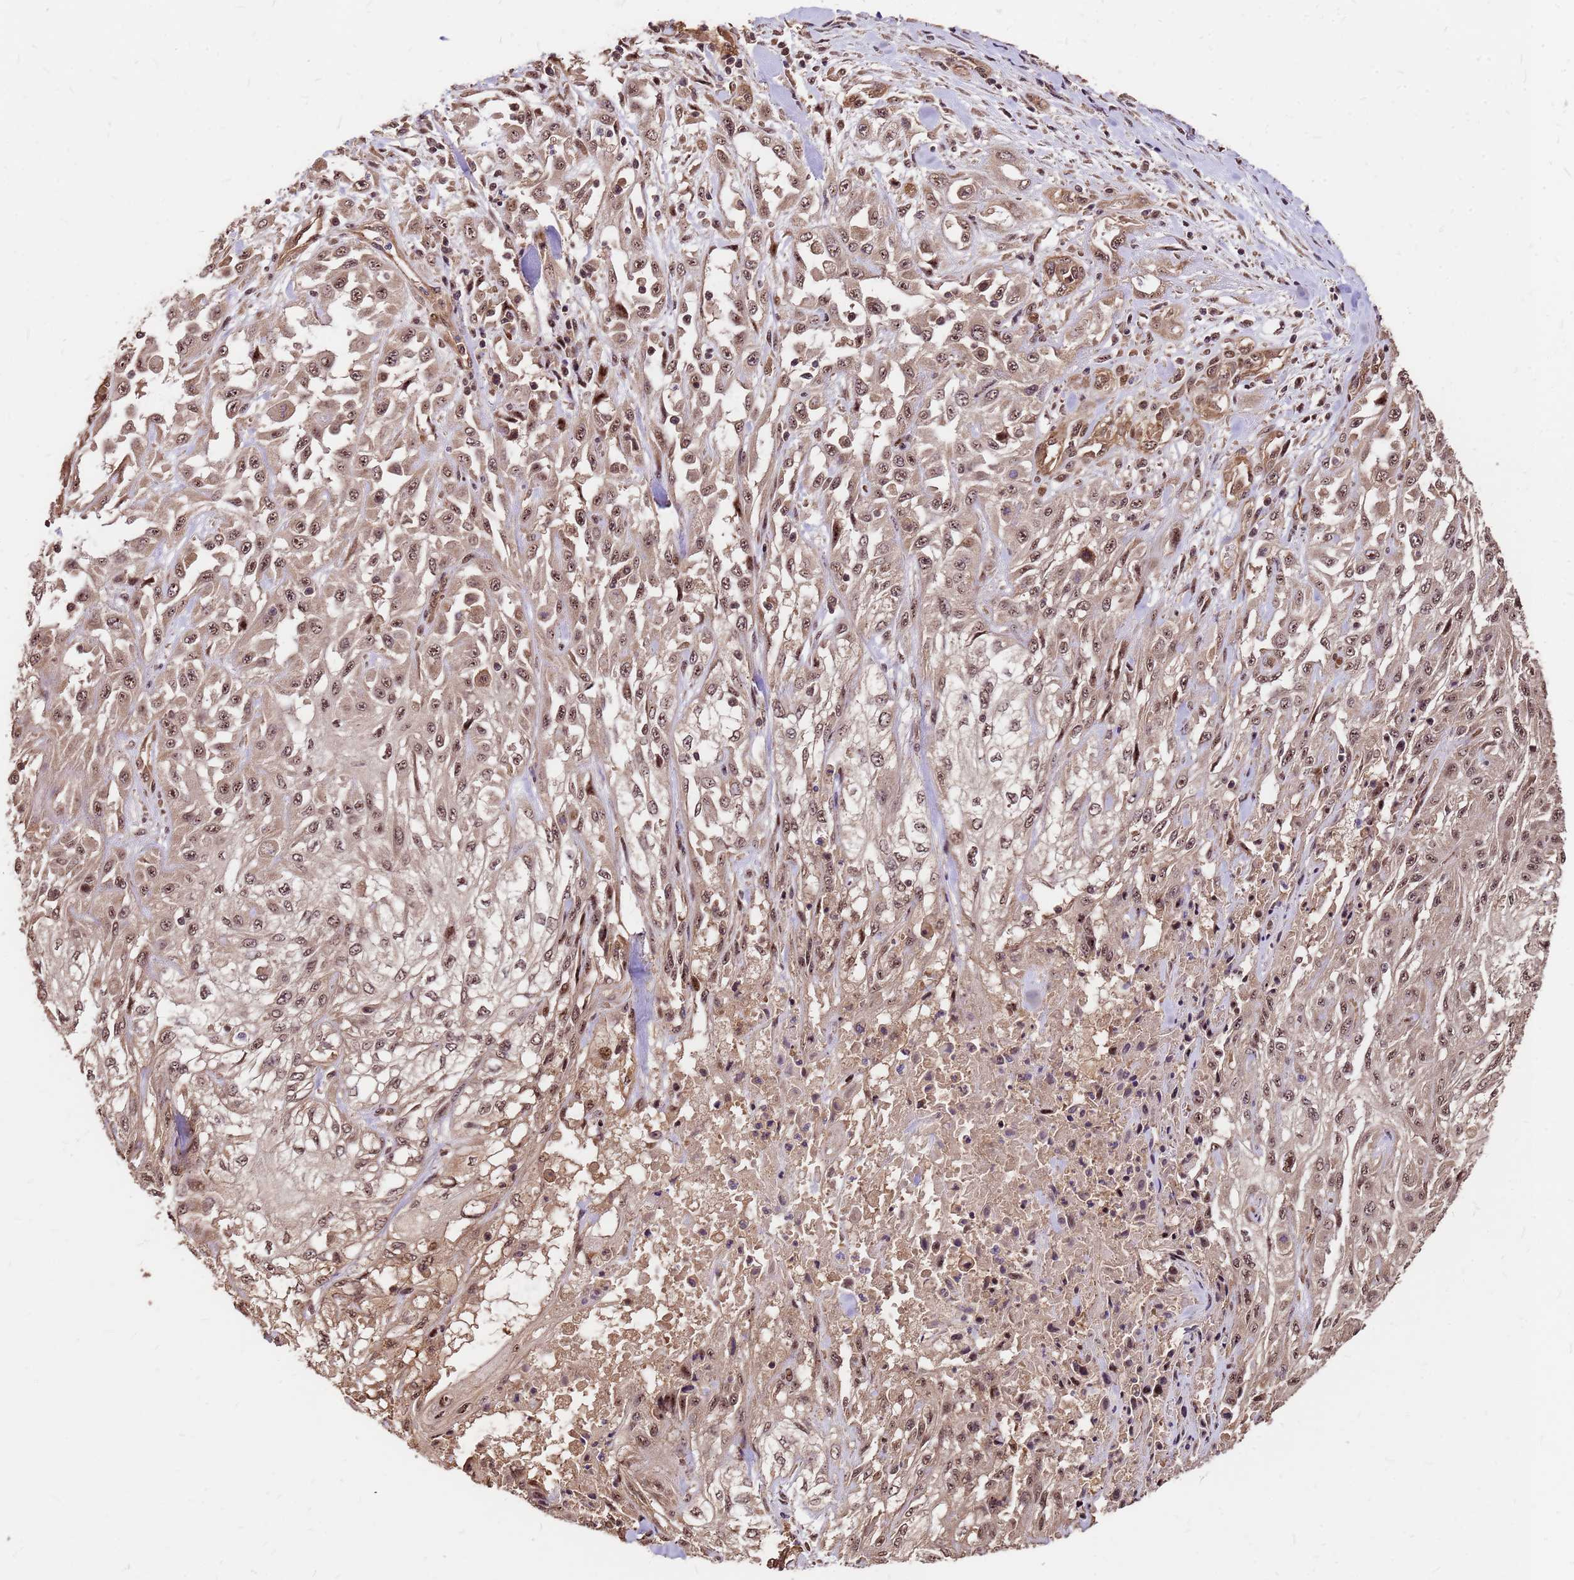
{"staining": {"intensity": "moderate", "quantity": ">75%", "location": "nuclear"}, "tissue": "skin cancer", "cell_type": "Tumor cells", "image_type": "cancer", "snomed": [{"axis": "morphology", "description": "Squamous cell carcinoma, NOS"}, {"axis": "morphology", "description": "Squamous cell carcinoma, metastatic, NOS"}, {"axis": "topography", "description": "Skin"}, {"axis": "topography", "description": "Lymph node"}], "caption": "The micrograph reveals staining of skin squamous cell carcinoma, revealing moderate nuclear protein expression (brown color) within tumor cells.", "gene": "GPATCH8", "patient": {"sex": "male", "age": 75}}